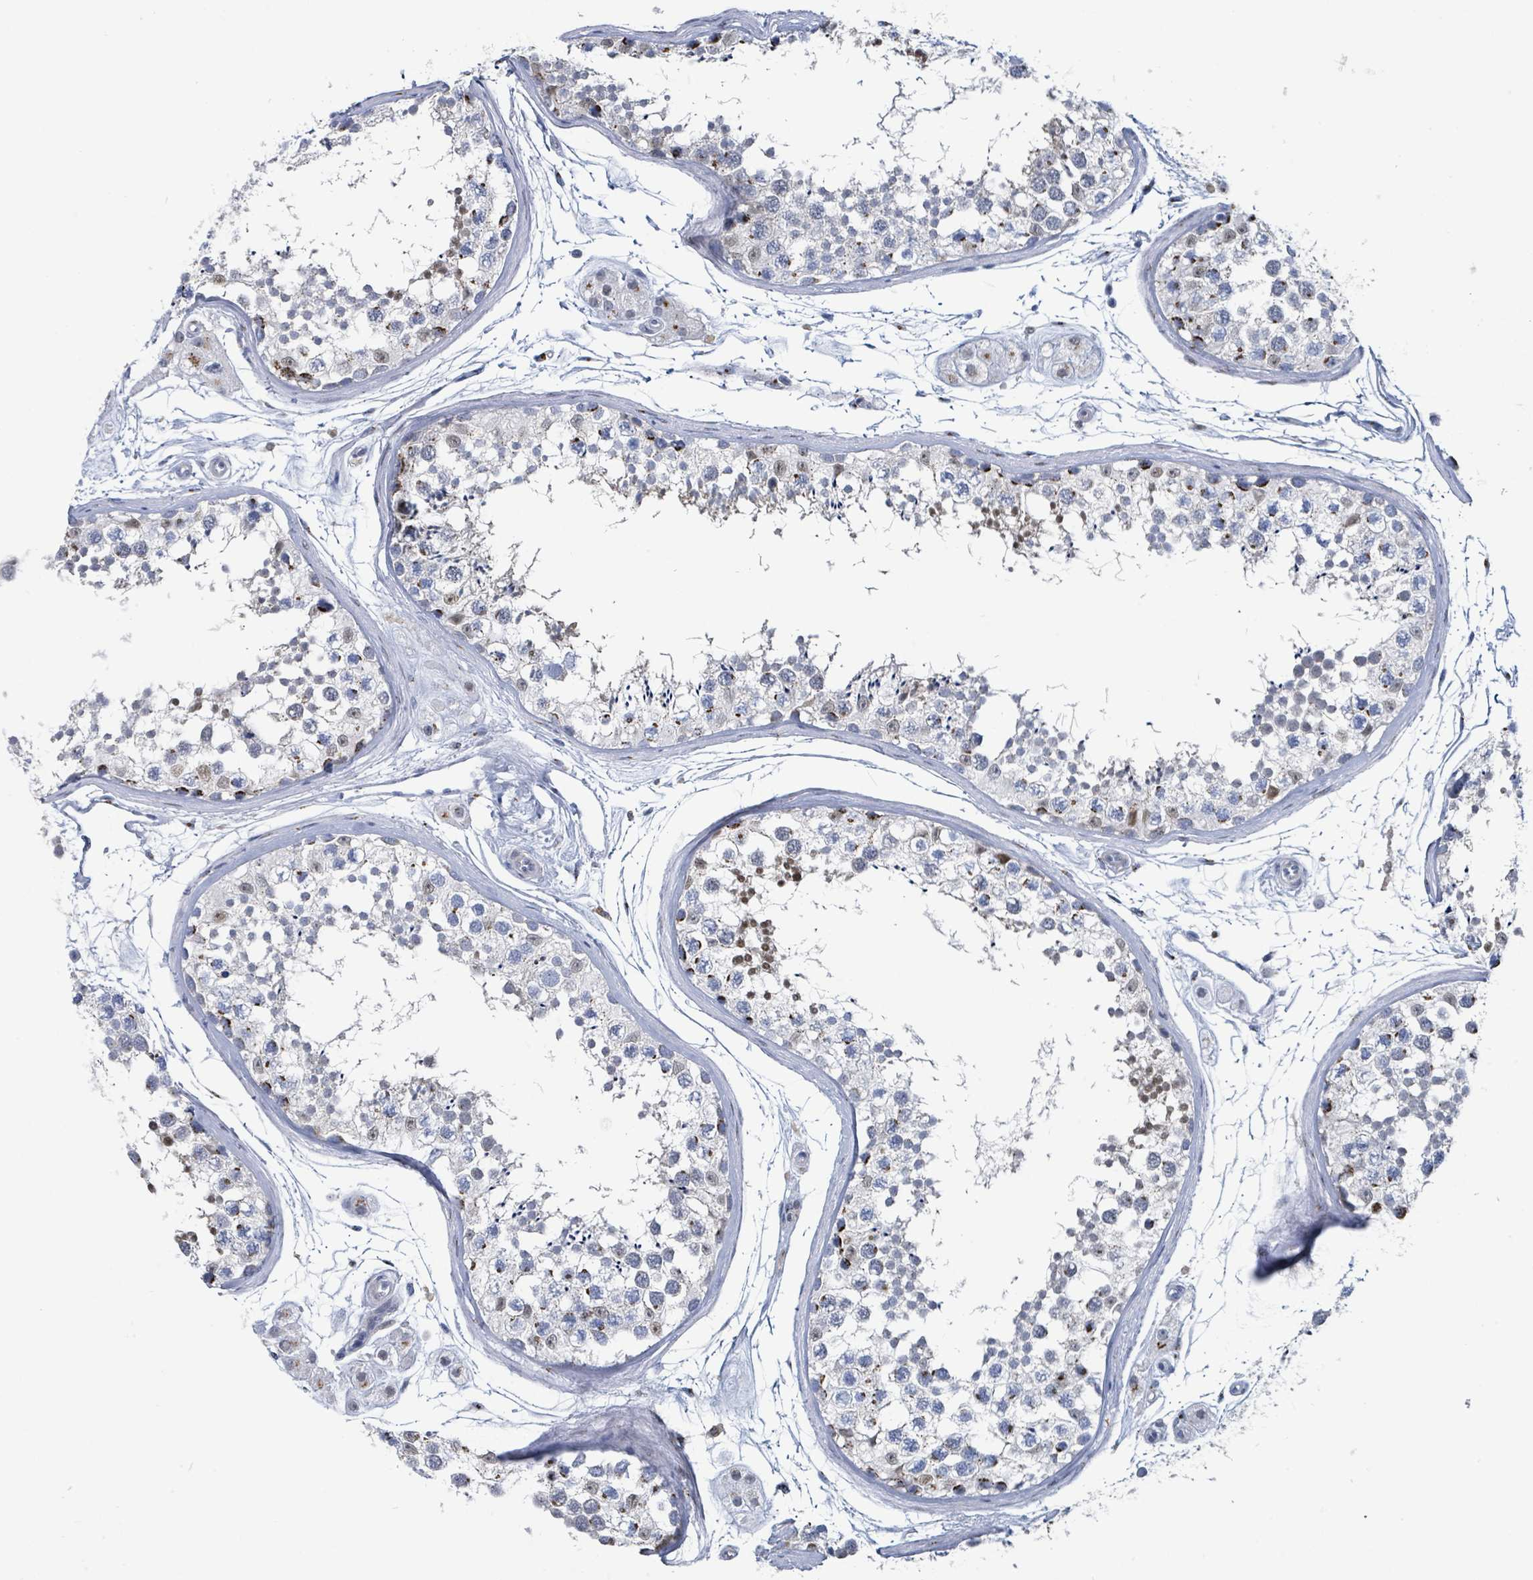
{"staining": {"intensity": "moderate", "quantity": "<25%", "location": "cytoplasmic/membranous,nuclear"}, "tissue": "testis", "cell_type": "Cells in seminiferous ducts", "image_type": "normal", "snomed": [{"axis": "morphology", "description": "Normal tissue, NOS"}, {"axis": "topography", "description": "Testis"}], "caption": "Moderate cytoplasmic/membranous,nuclear positivity for a protein is identified in about <25% of cells in seminiferous ducts of unremarkable testis using IHC.", "gene": "DCAF5", "patient": {"sex": "male", "age": 56}}